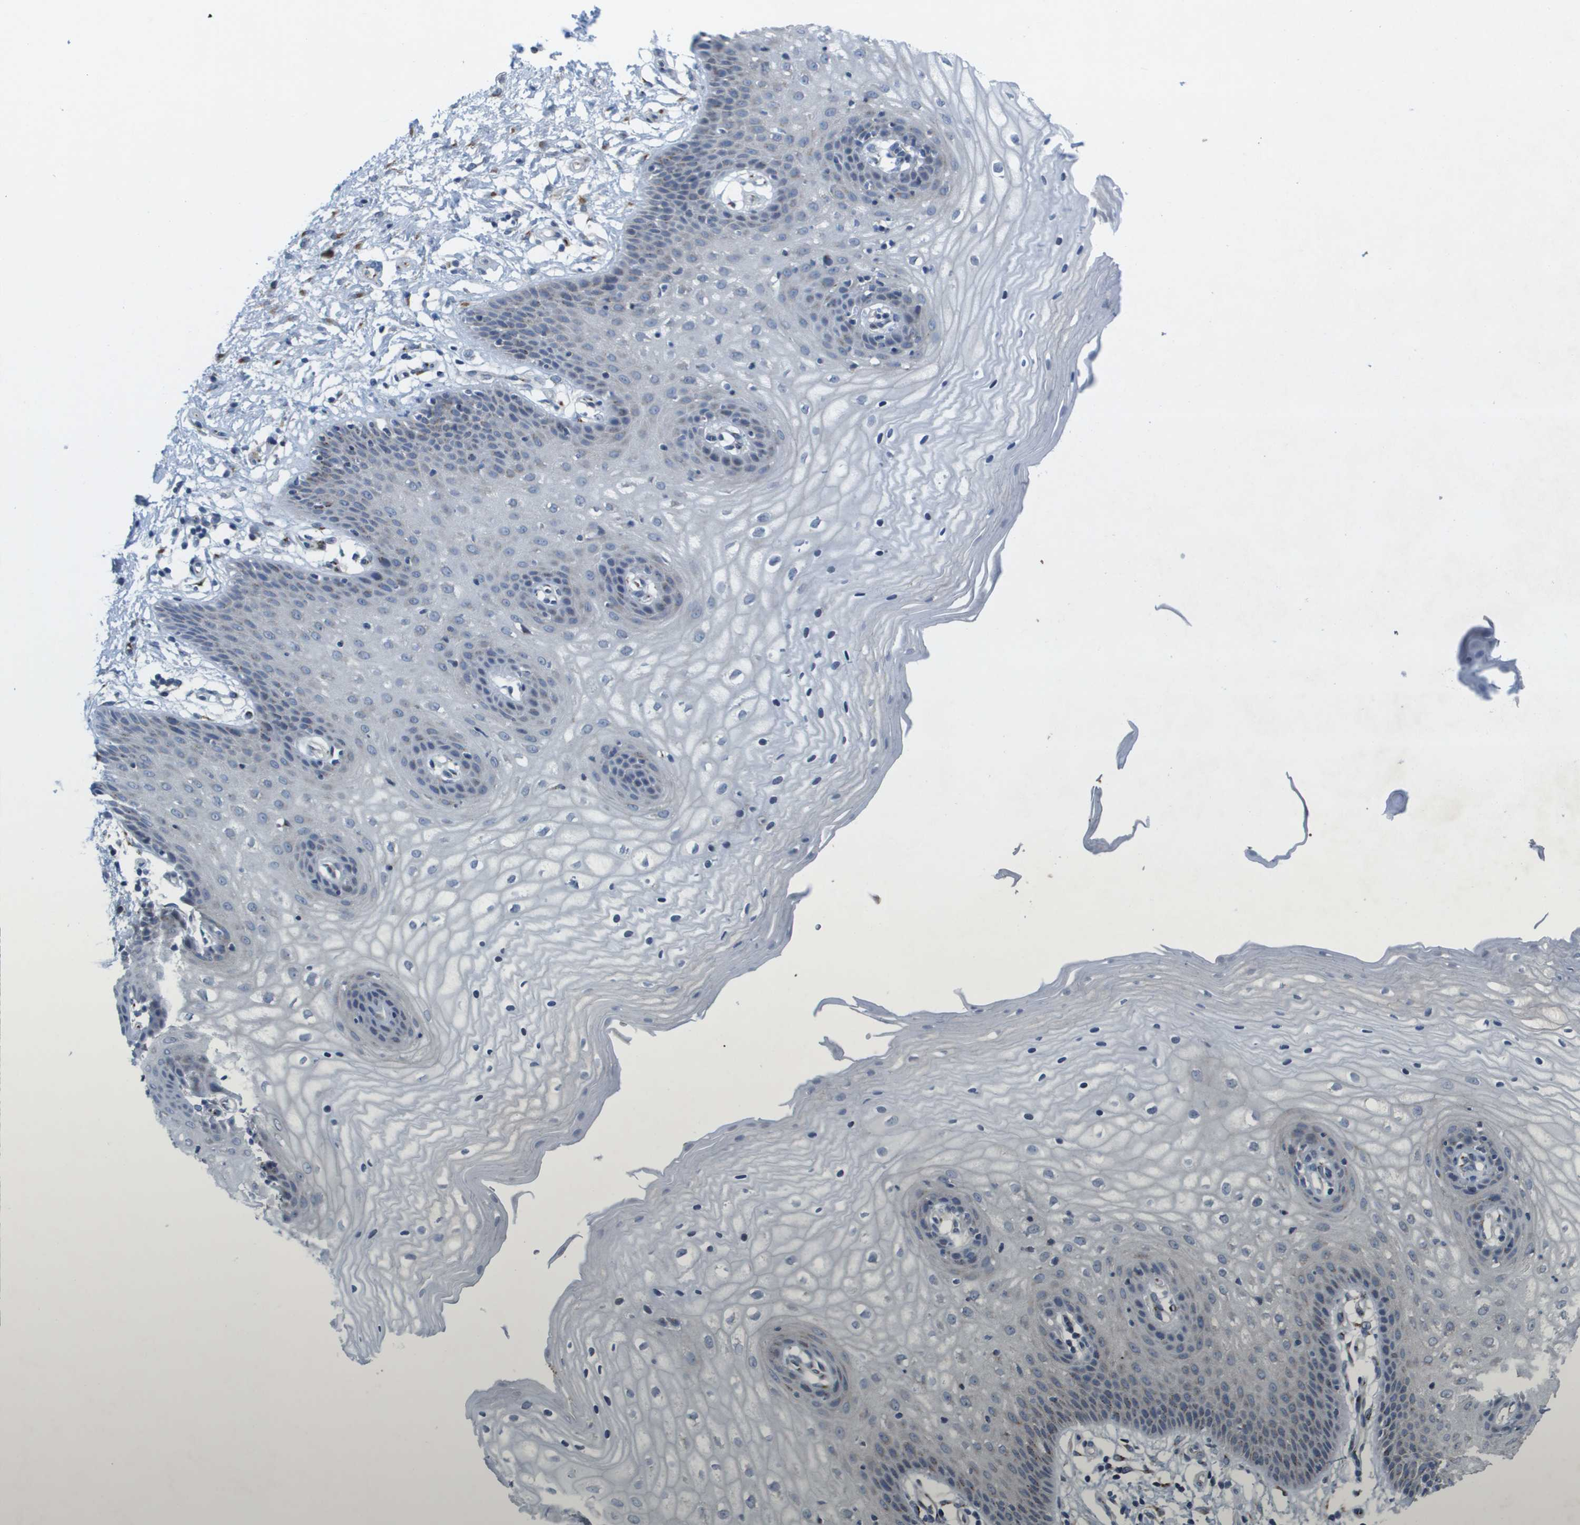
{"staining": {"intensity": "moderate", "quantity": "<25%", "location": "cytoplasmic/membranous"}, "tissue": "vagina", "cell_type": "Squamous epithelial cells", "image_type": "normal", "snomed": [{"axis": "morphology", "description": "Normal tissue, NOS"}, {"axis": "topography", "description": "Vagina"}], "caption": "IHC (DAB (3,3'-diaminobenzidine)) staining of benign vagina displays moderate cytoplasmic/membranous protein expression in about <25% of squamous epithelial cells.", "gene": "QSOX2", "patient": {"sex": "female", "age": 34}}